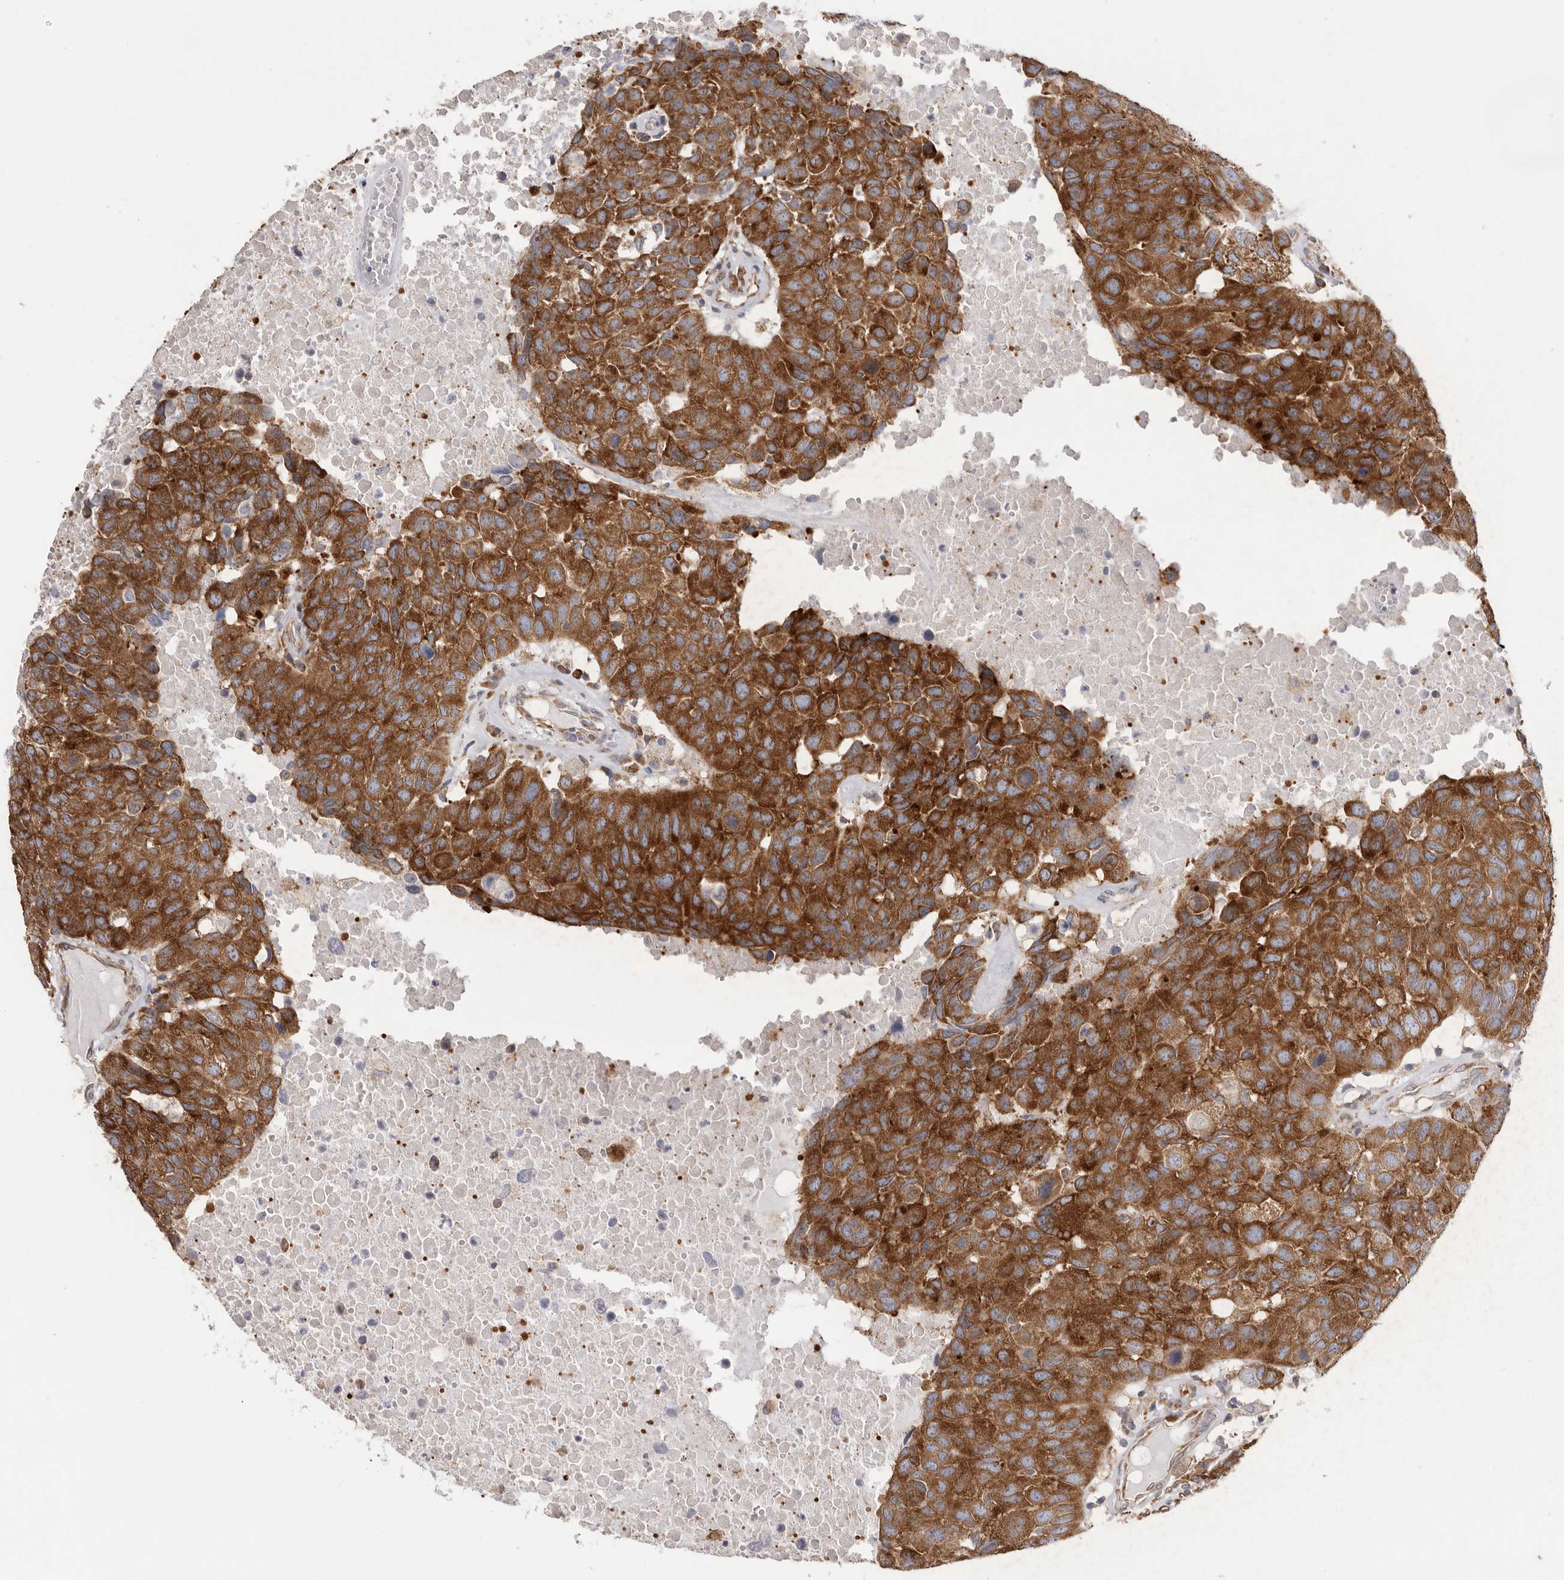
{"staining": {"intensity": "strong", "quantity": ">75%", "location": "cytoplasmic/membranous"}, "tissue": "head and neck cancer", "cell_type": "Tumor cells", "image_type": "cancer", "snomed": [{"axis": "morphology", "description": "Squamous cell carcinoma, NOS"}, {"axis": "topography", "description": "Head-Neck"}], "caption": "Immunohistochemical staining of head and neck cancer reveals high levels of strong cytoplasmic/membranous protein expression in approximately >75% of tumor cells.", "gene": "SERBP1", "patient": {"sex": "male", "age": 66}}